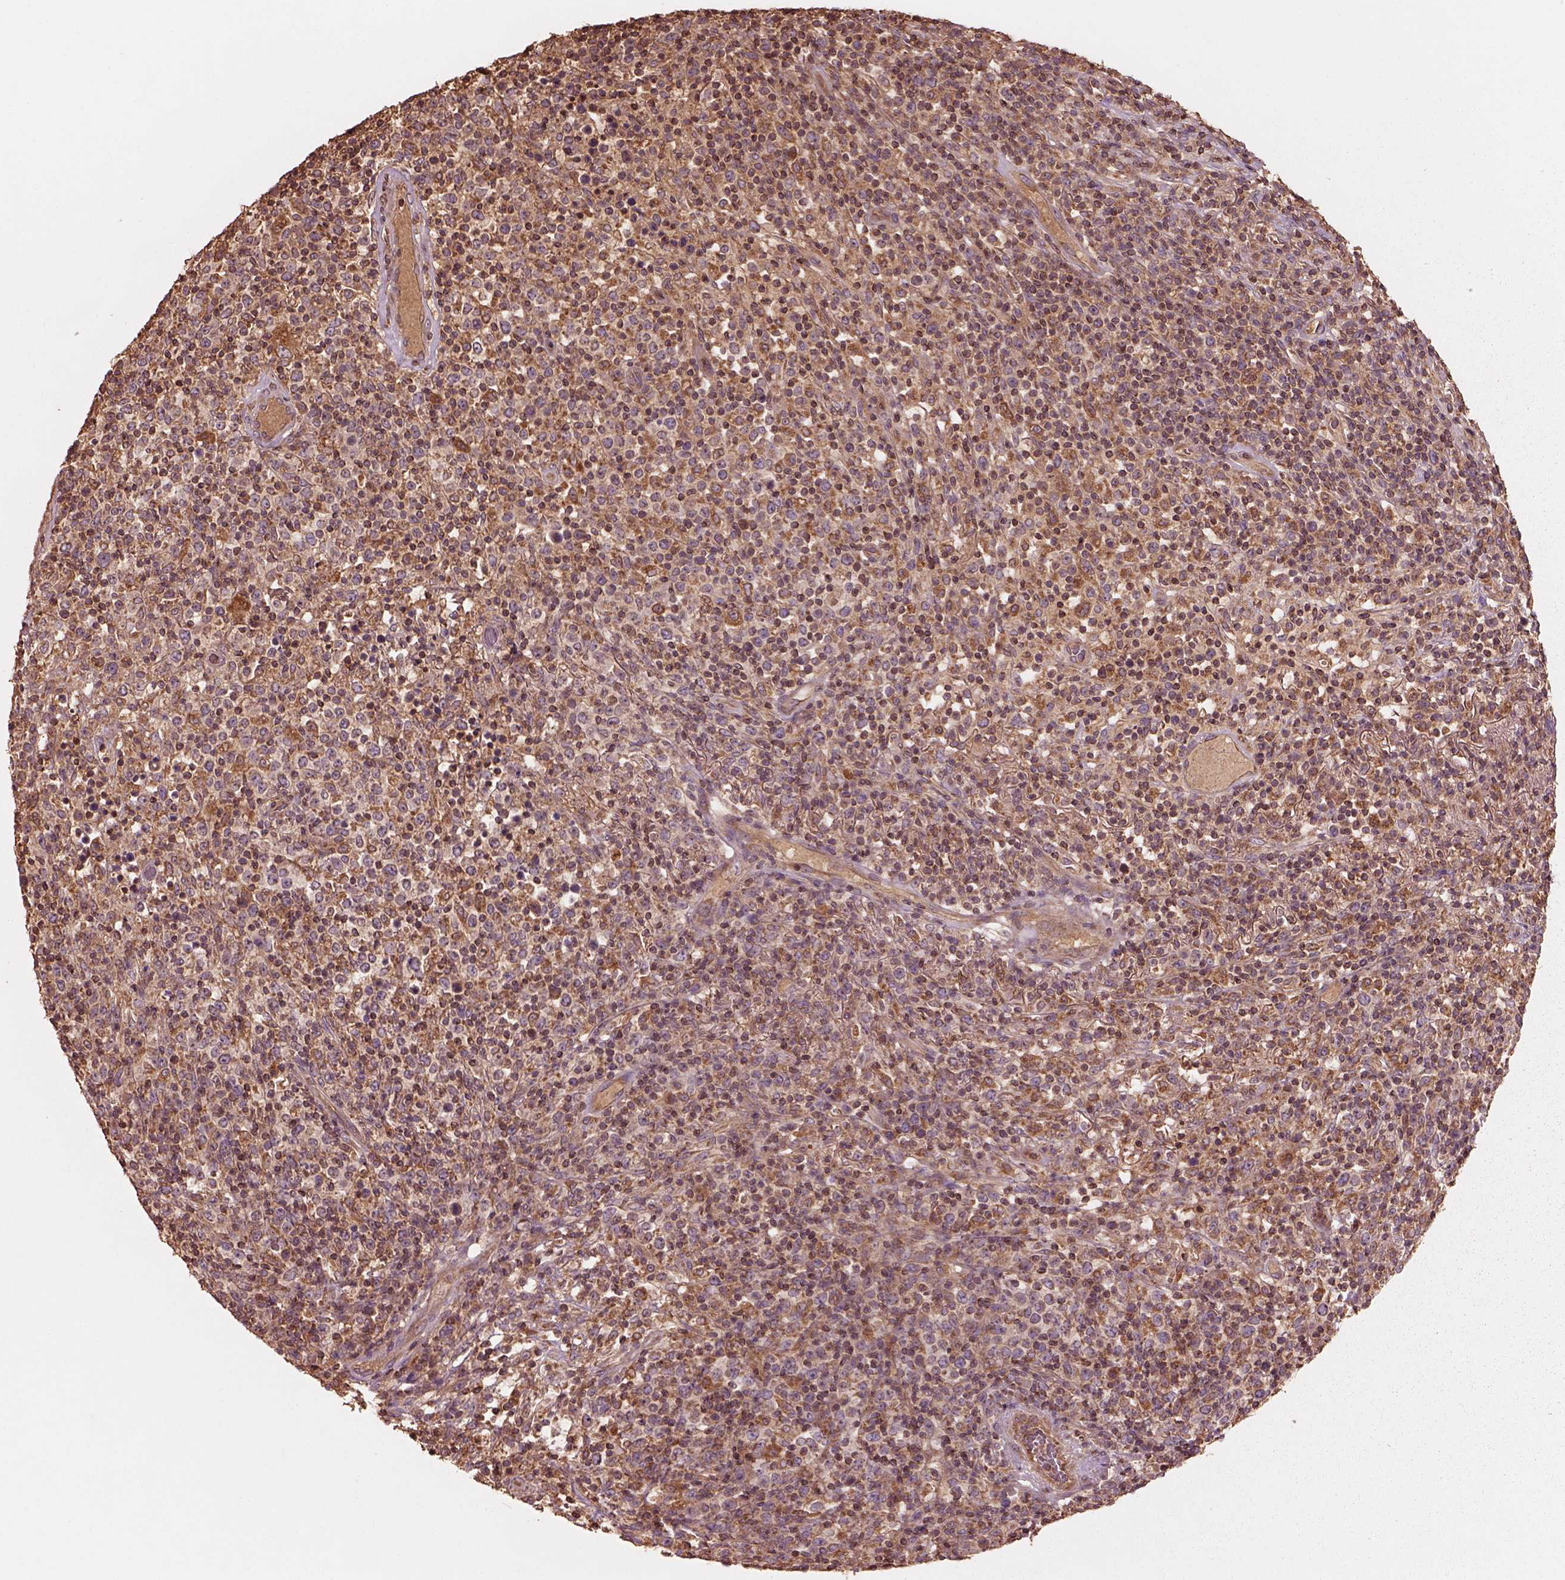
{"staining": {"intensity": "moderate", "quantity": ">75%", "location": "cytoplasmic/membranous"}, "tissue": "lymphoma", "cell_type": "Tumor cells", "image_type": "cancer", "snomed": [{"axis": "morphology", "description": "Malignant lymphoma, non-Hodgkin's type, High grade"}, {"axis": "topography", "description": "Lung"}], "caption": "Human lymphoma stained for a protein (brown) reveals moderate cytoplasmic/membranous positive expression in about >75% of tumor cells.", "gene": "TRADD", "patient": {"sex": "male", "age": 79}}